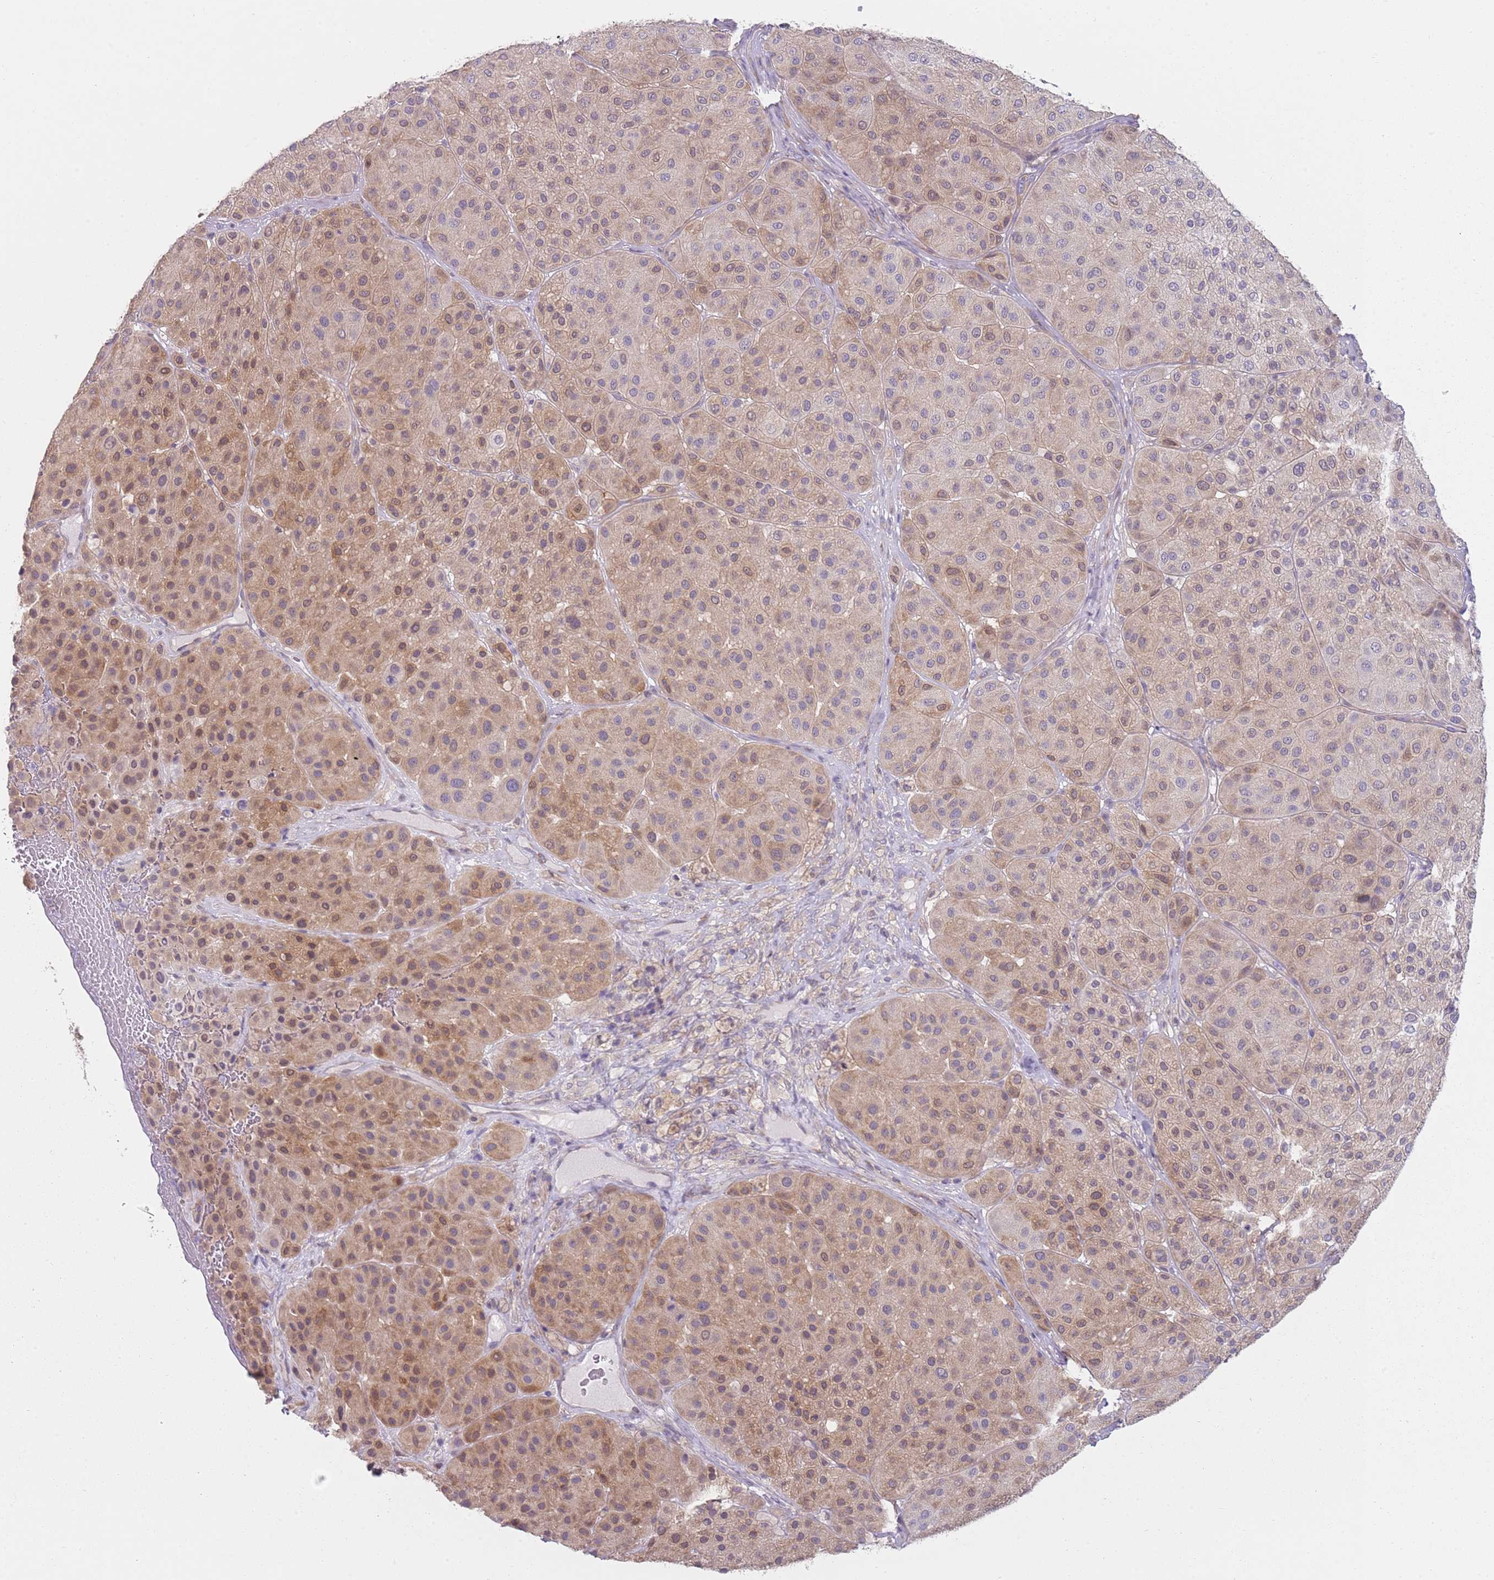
{"staining": {"intensity": "moderate", "quantity": ">75%", "location": "cytoplasmic/membranous"}, "tissue": "melanoma", "cell_type": "Tumor cells", "image_type": "cancer", "snomed": [{"axis": "morphology", "description": "Malignant melanoma, Metastatic site"}, {"axis": "topography", "description": "Smooth muscle"}], "caption": "Protein staining shows moderate cytoplasmic/membranous positivity in about >75% of tumor cells in melanoma. (DAB IHC, brown staining for protein, blue staining for nuclei).", "gene": "SLC26A6", "patient": {"sex": "male", "age": 41}}